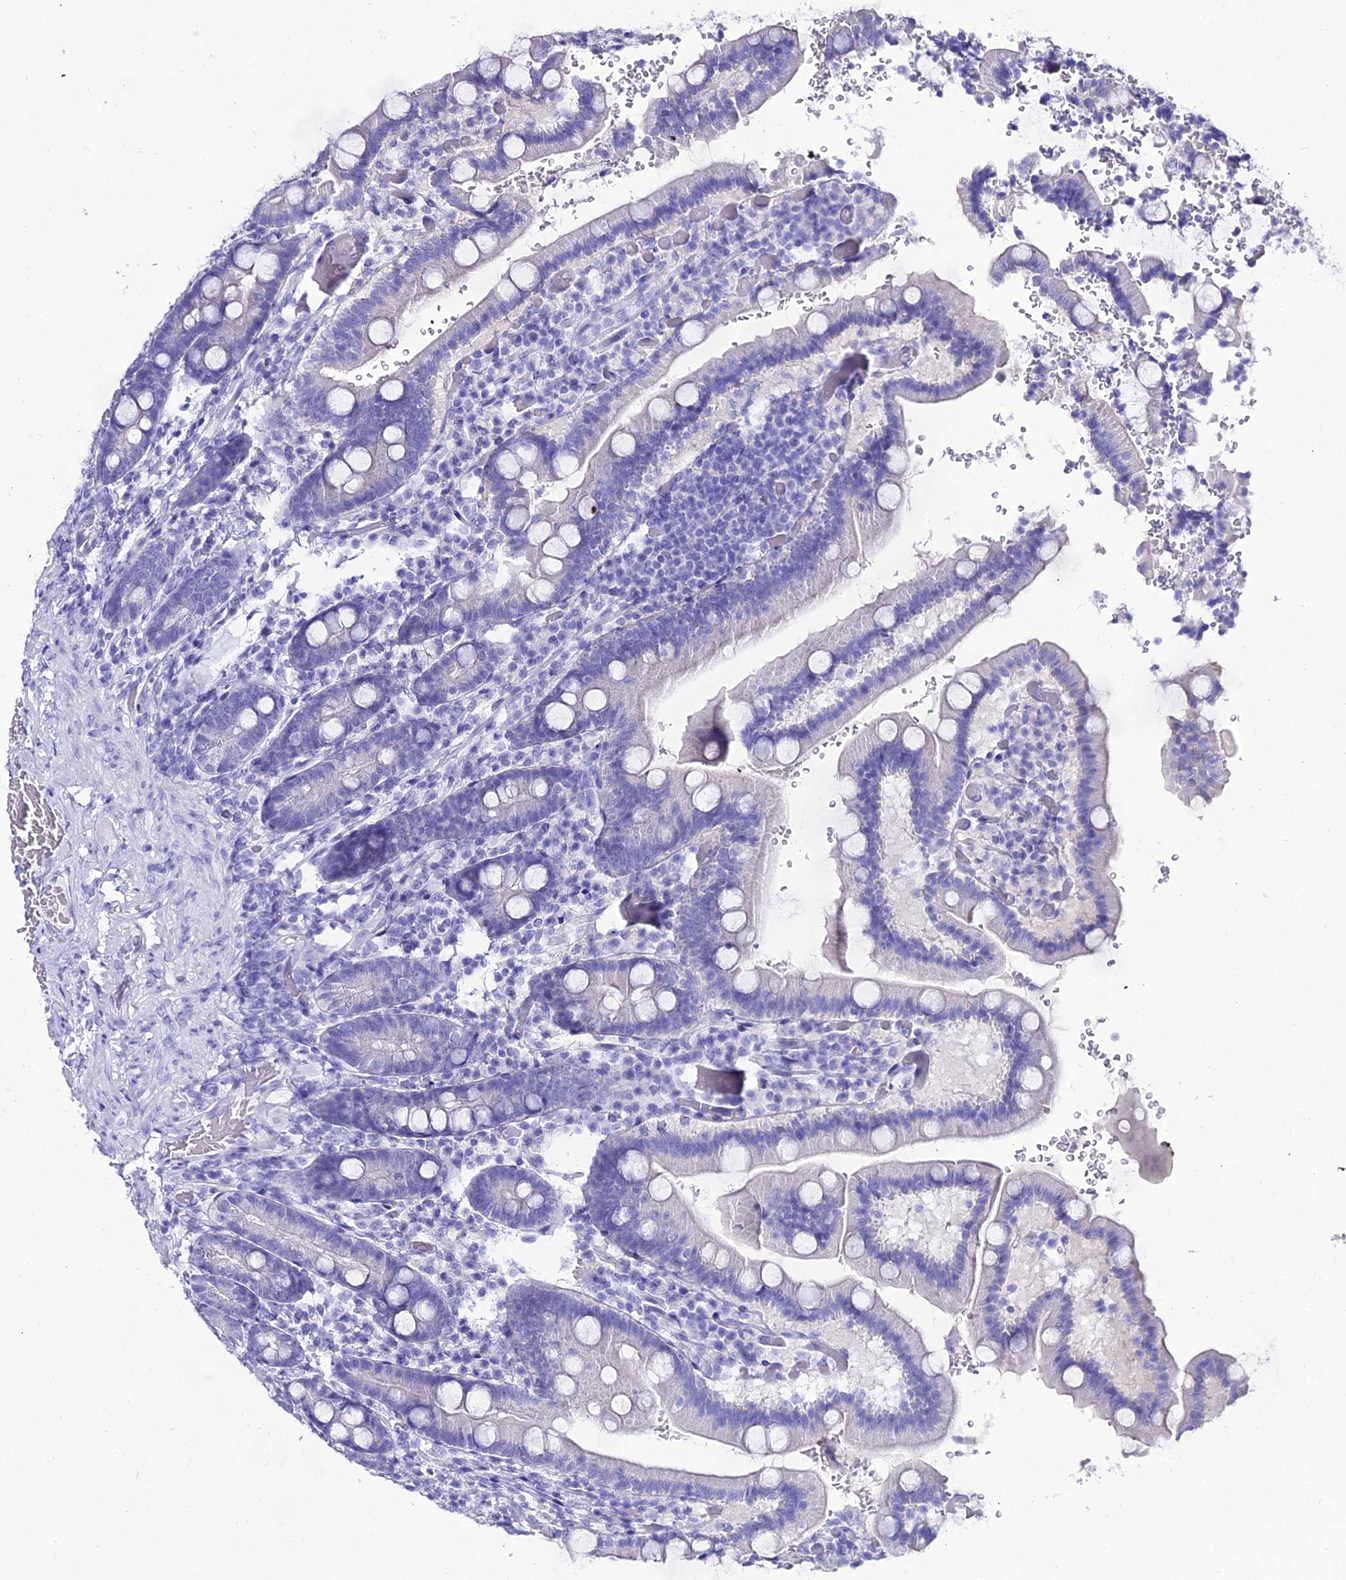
{"staining": {"intensity": "negative", "quantity": "none", "location": "none"}, "tissue": "duodenum", "cell_type": "Glandular cells", "image_type": "normal", "snomed": [{"axis": "morphology", "description": "Normal tissue, NOS"}, {"axis": "topography", "description": "Duodenum"}], "caption": "High magnification brightfield microscopy of benign duodenum stained with DAB (3,3'-diaminobenzidine) (brown) and counterstained with hematoxylin (blue): glandular cells show no significant expression.", "gene": "OR4D5", "patient": {"sex": "female", "age": 62}}